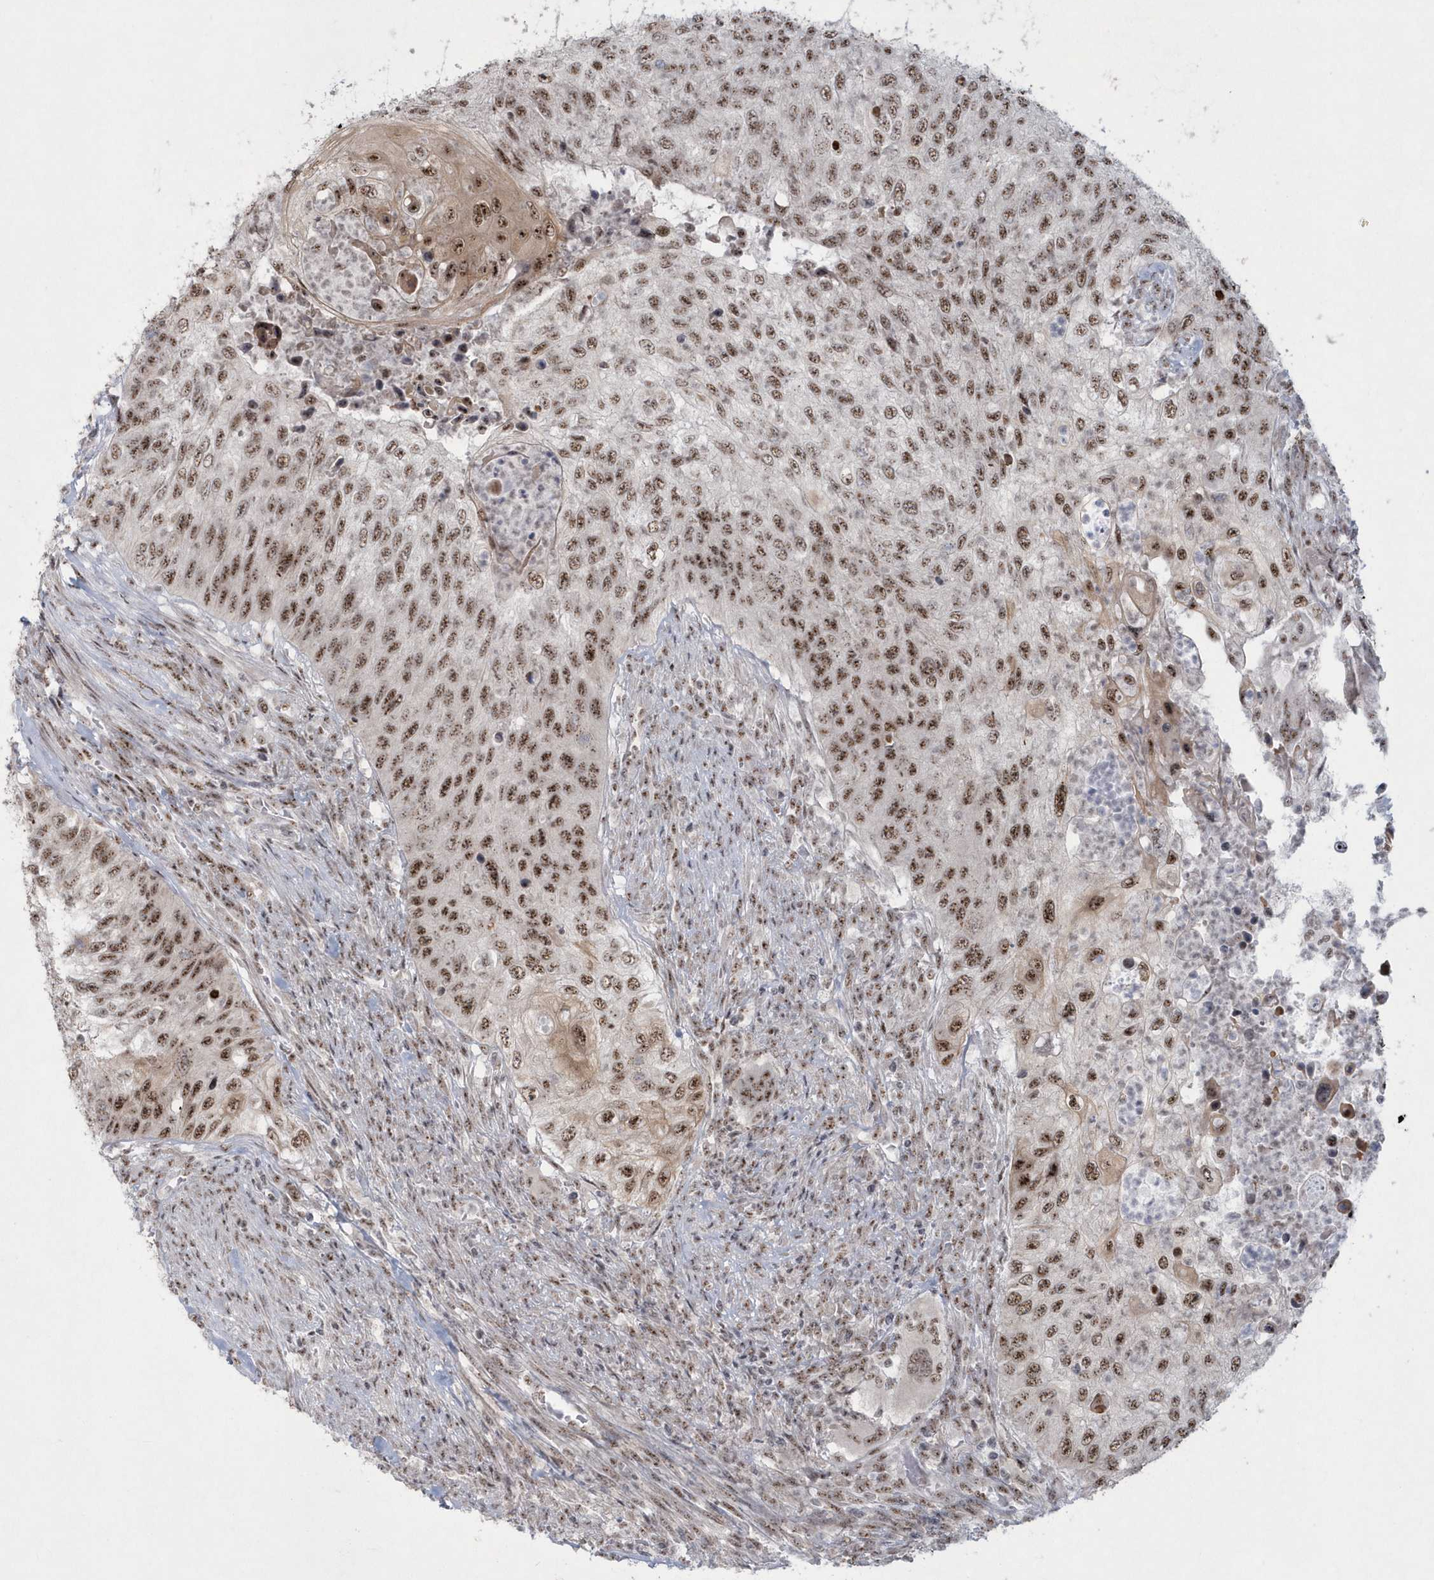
{"staining": {"intensity": "moderate", "quantity": ">75%", "location": "nuclear"}, "tissue": "urothelial cancer", "cell_type": "Tumor cells", "image_type": "cancer", "snomed": [{"axis": "morphology", "description": "Urothelial carcinoma, High grade"}, {"axis": "topography", "description": "Urinary bladder"}], "caption": "Urothelial carcinoma (high-grade) stained for a protein (brown) shows moderate nuclear positive positivity in approximately >75% of tumor cells.", "gene": "KDM6B", "patient": {"sex": "female", "age": 60}}